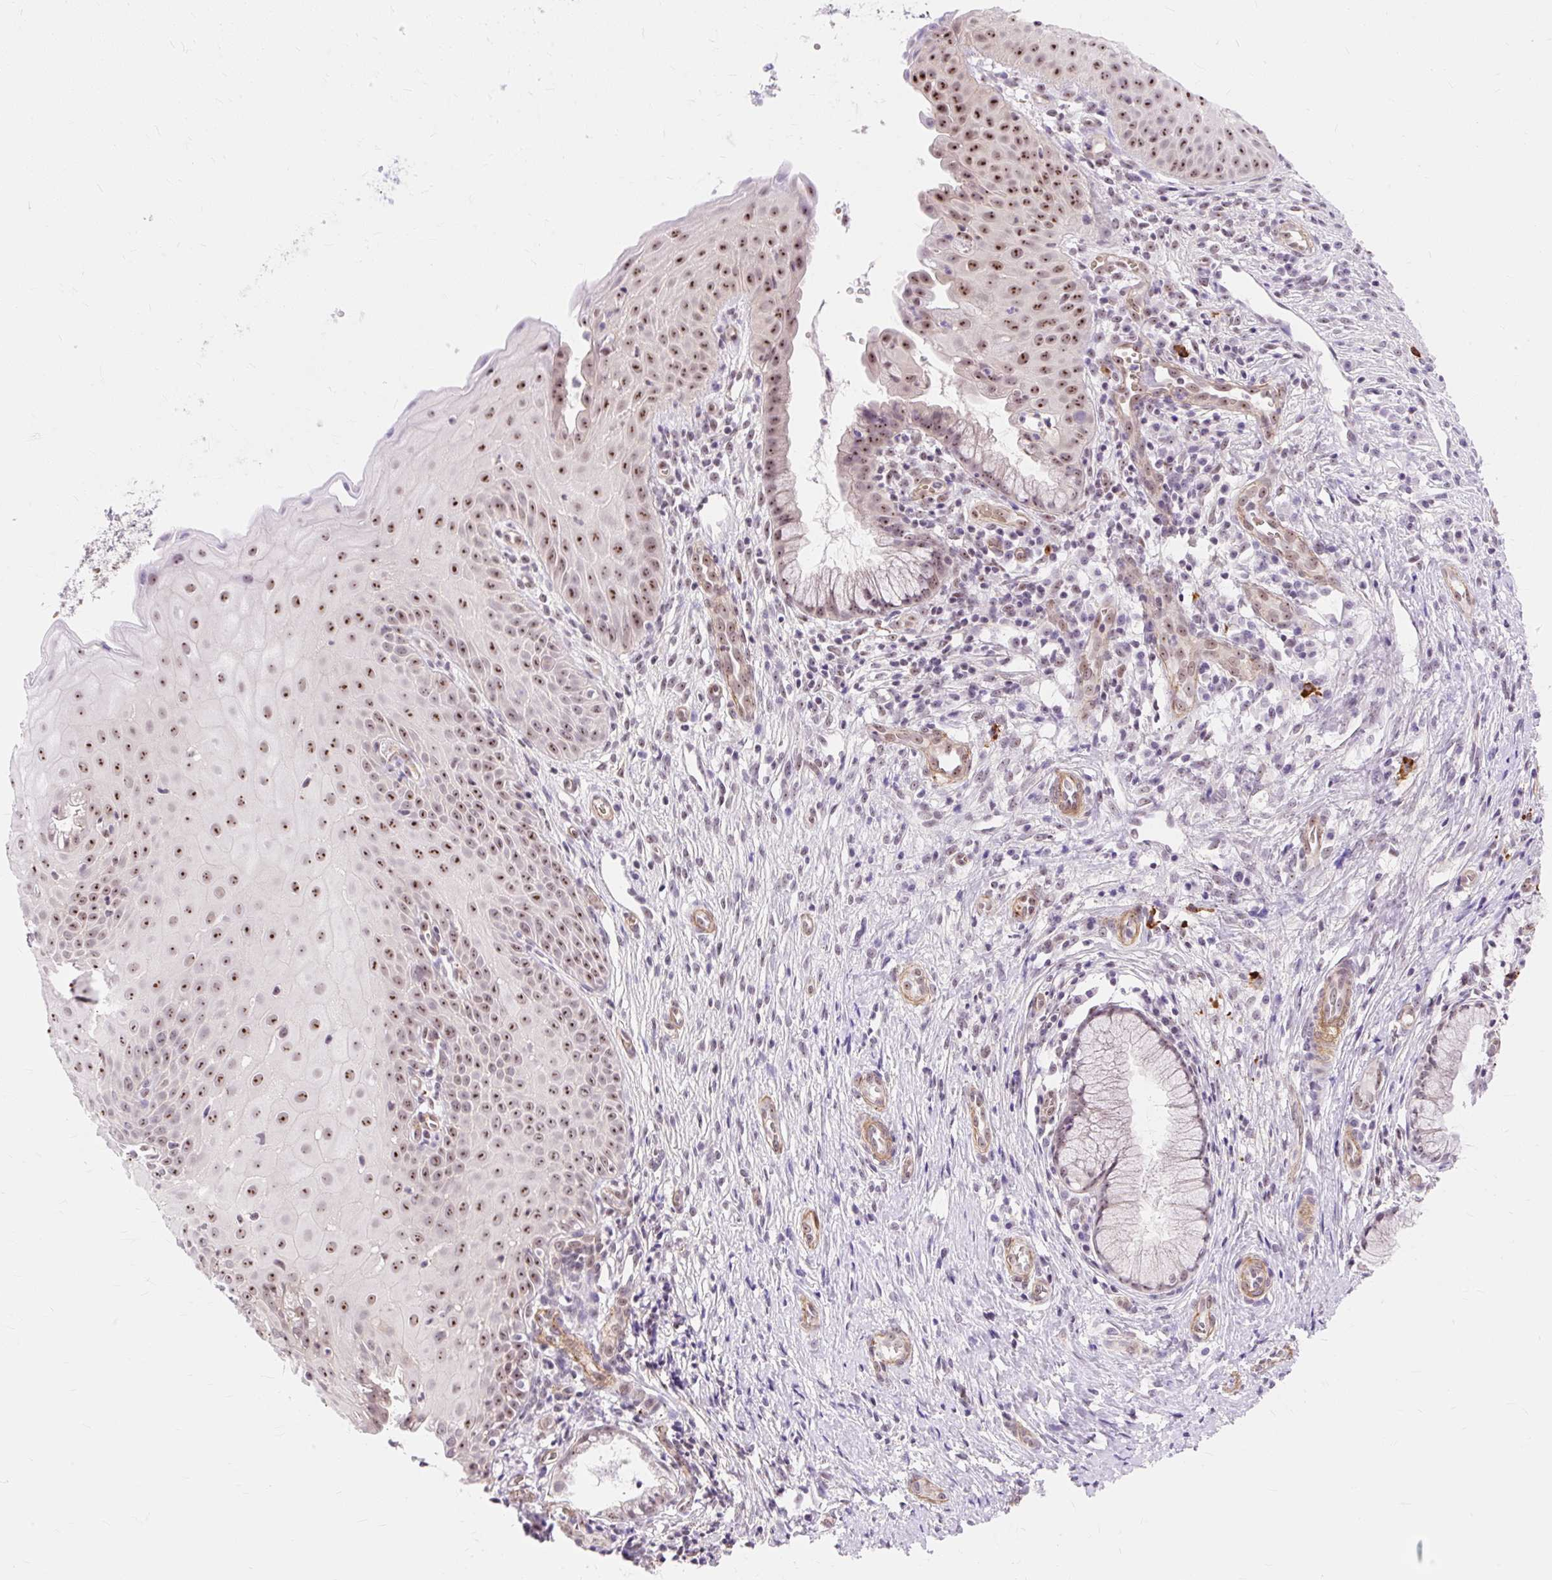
{"staining": {"intensity": "moderate", "quantity": "25%-75%", "location": "nuclear"}, "tissue": "cervix", "cell_type": "Glandular cells", "image_type": "normal", "snomed": [{"axis": "morphology", "description": "Normal tissue, NOS"}, {"axis": "topography", "description": "Cervix"}], "caption": "Immunohistochemical staining of benign cervix reveals moderate nuclear protein positivity in approximately 25%-75% of glandular cells.", "gene": "OBP2A", "patient": {"sex": "female", "age": 36}}